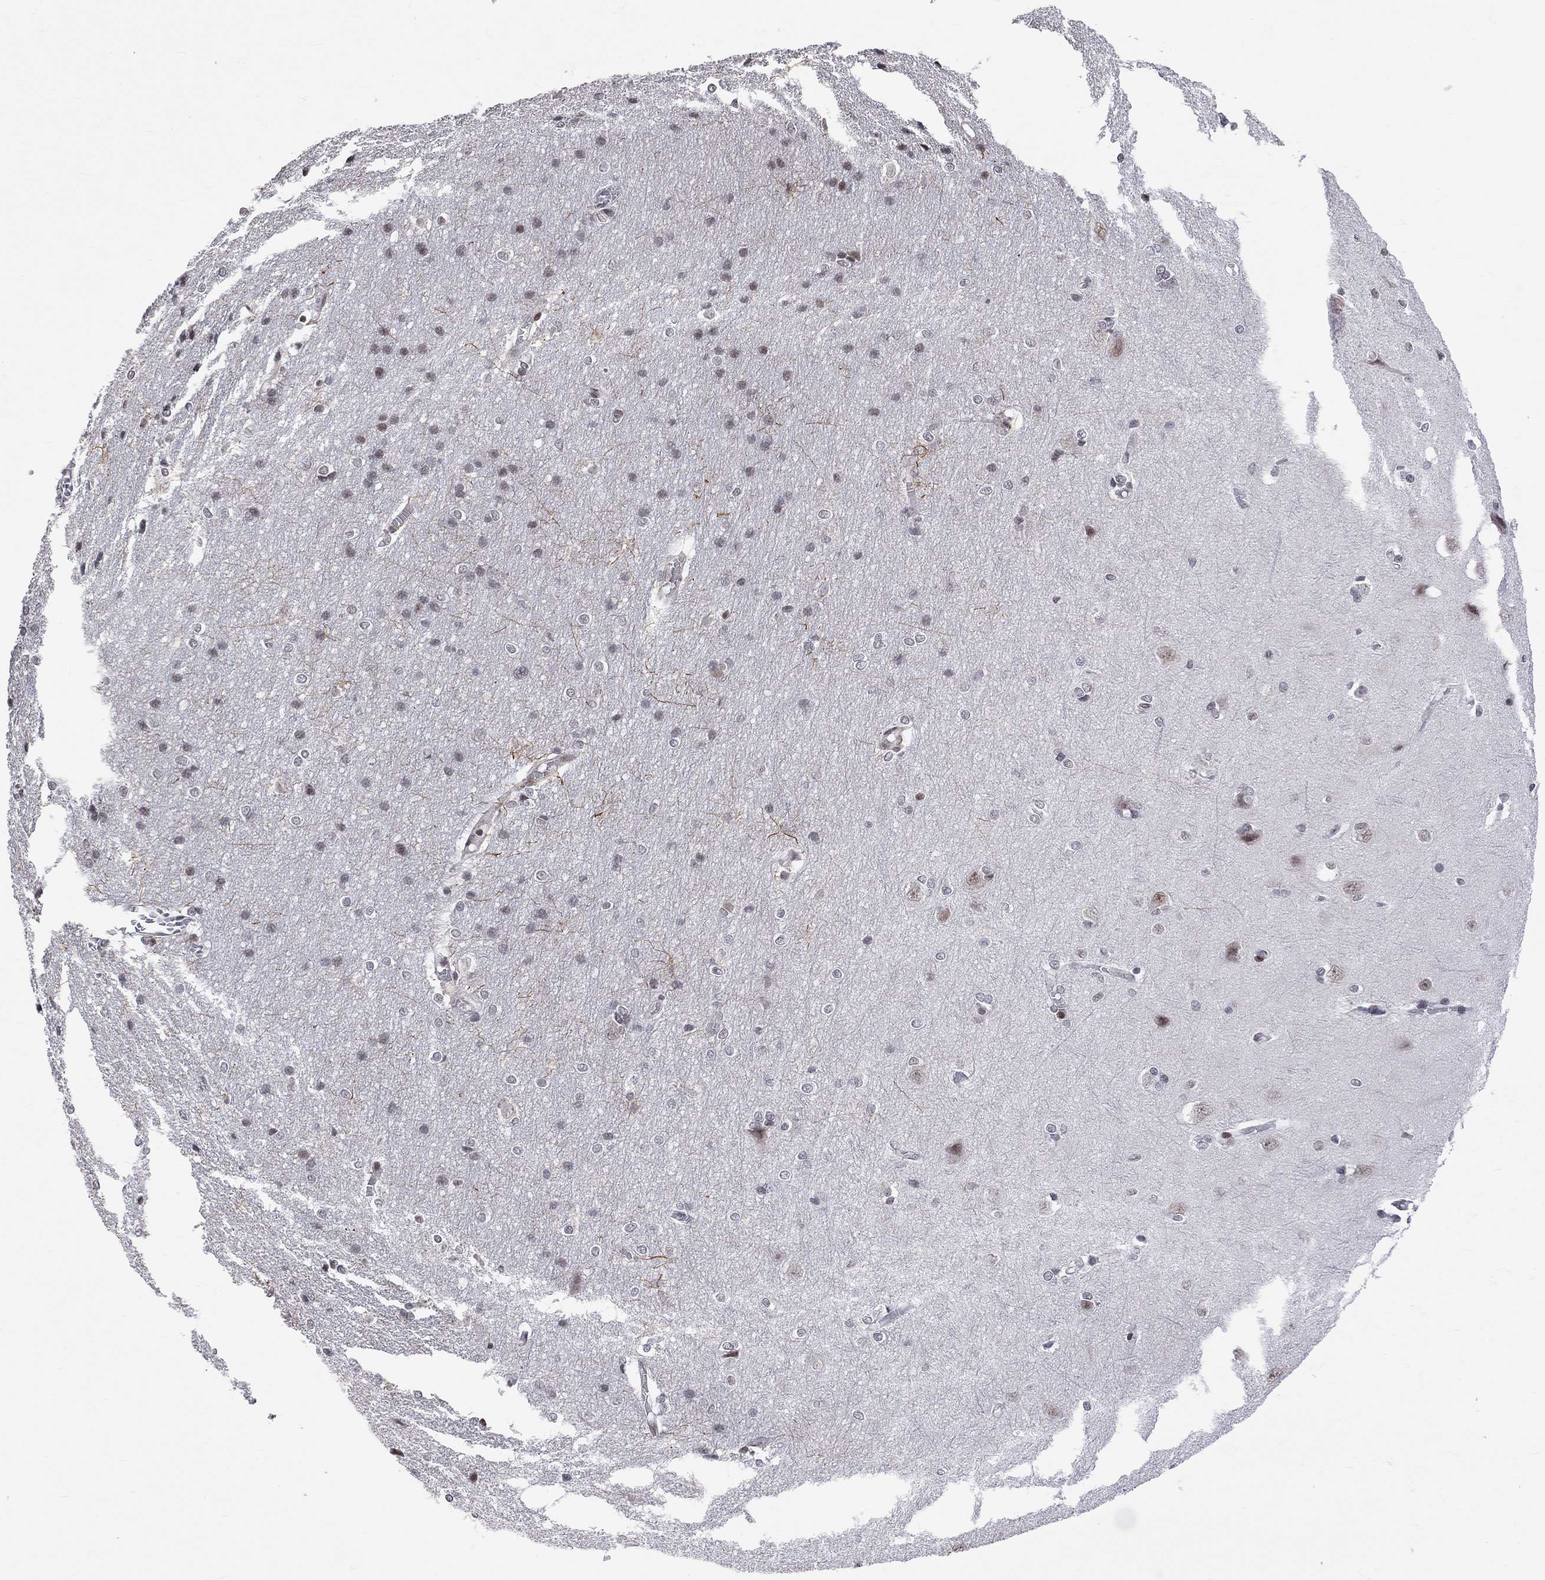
{"staining": {"intensity": "negative", "quantity": "none", "location": "none"}, "tissue": "cerebral cortex", "cell_type": "Endothelial cells", "image_type": "normal", "snomed": [{"axis": "morphology", "description": "Normal tissue, NOS"}, {"axis": "topography", "description": "Cerebral cortex"}], "caption": "An IHC image of unremarkable cerebral cortex is shown. There is no staining in endothelial cells of cerebral cortex.", "gene": "MTNR1B", "patient": {"sex": "male", "age": 37}}